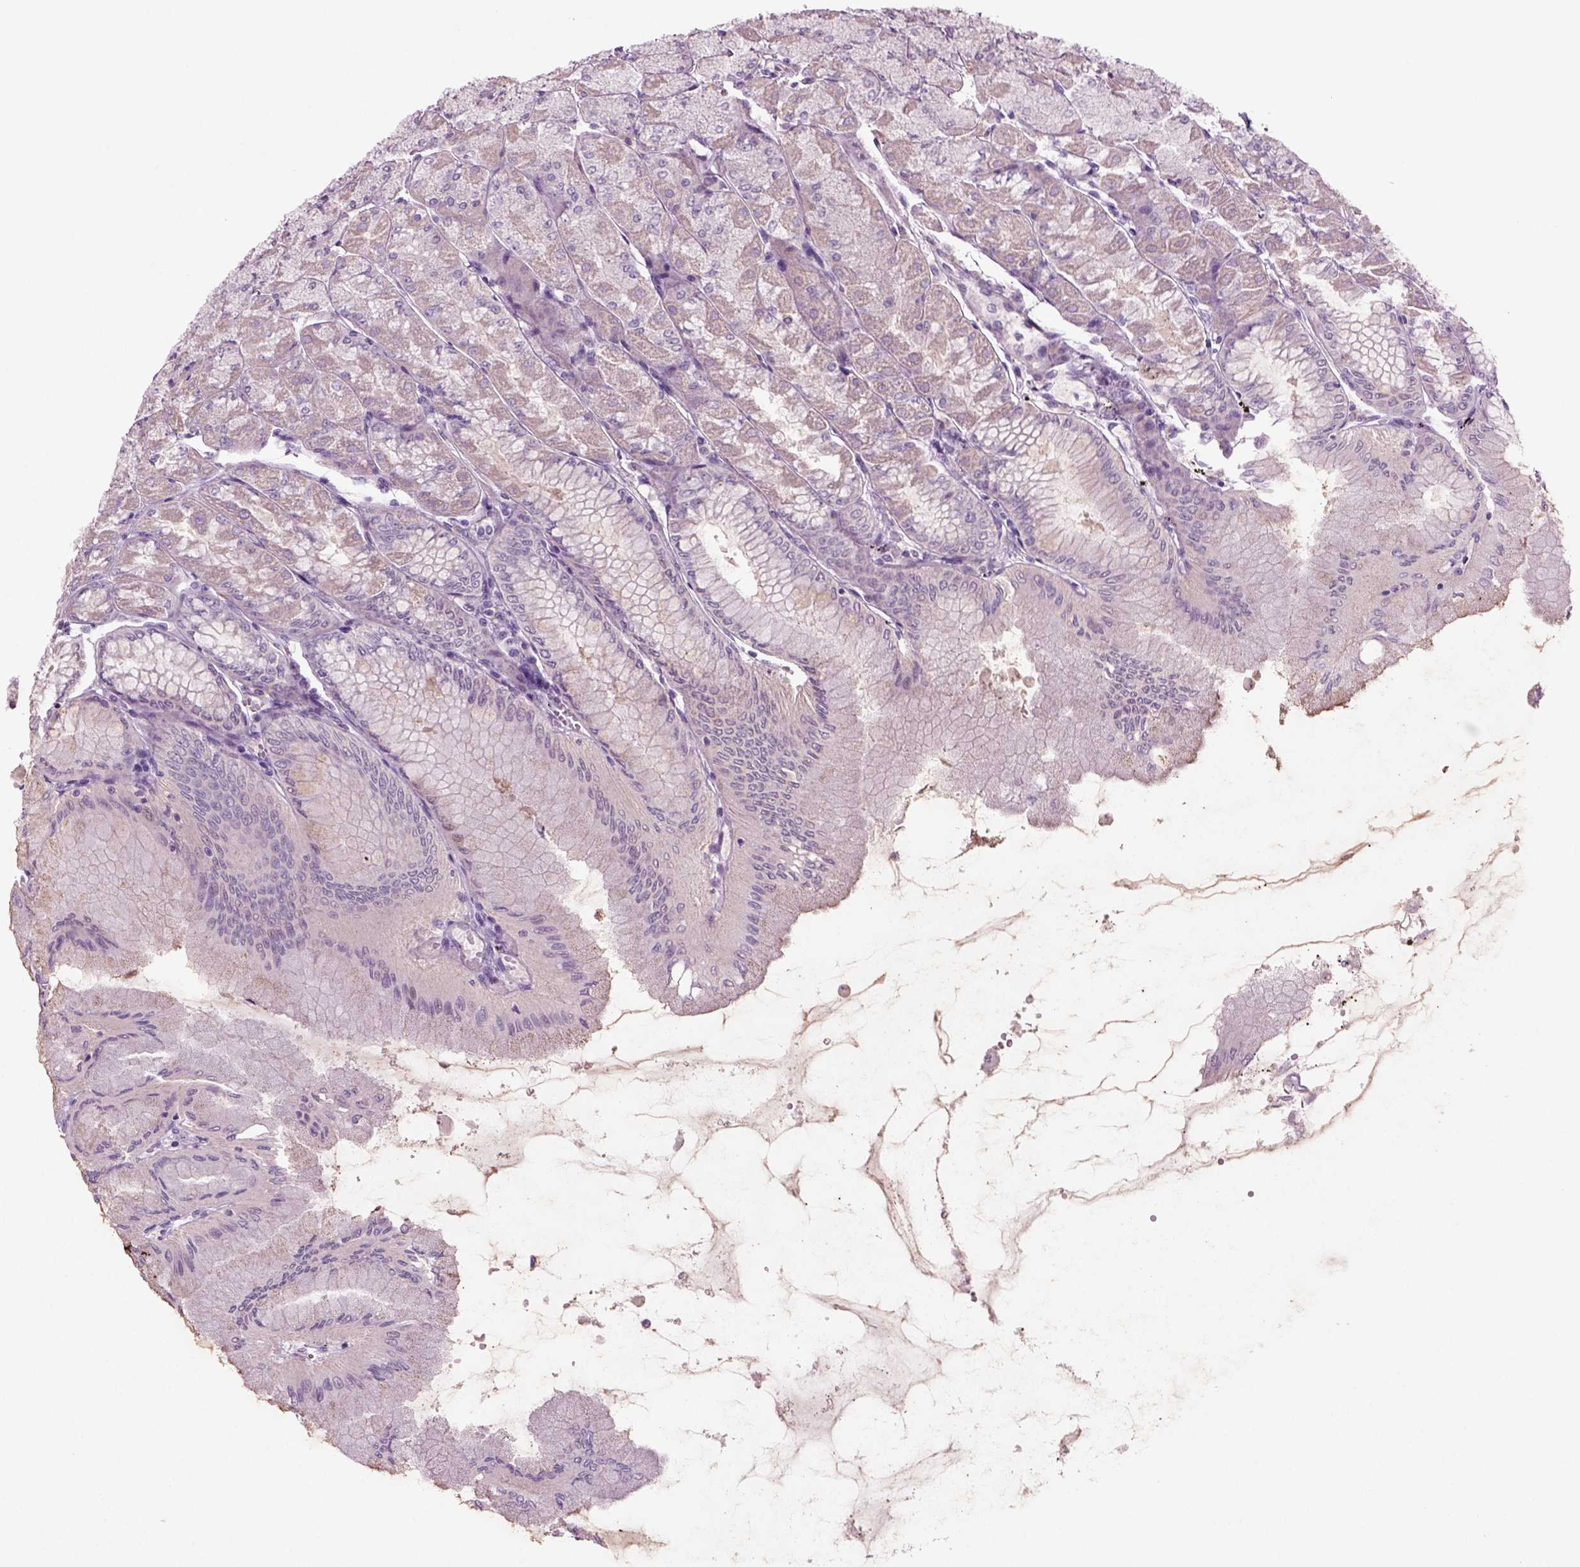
{"staining": {"intensity": "weak", "quantity": "<25%", "location": "cytoplasmic/membranous"}, "tissue": "stomach", "cell_type": "Glandular cells", "image_type": "normal", "snomed": [{"axis": "morphology", "description": "Normal tissue, NOS"}, {"axis": "topography", "description": "Stomach, upper"}], "caption": "A high-resolution photomicrograph shows immunohistochemistry staining of unremarkable stomach, which demonstrates no significant positivity in glandular cells.", "gene": "COL9A2", "patient": {"sex": "male", "age": 60}}